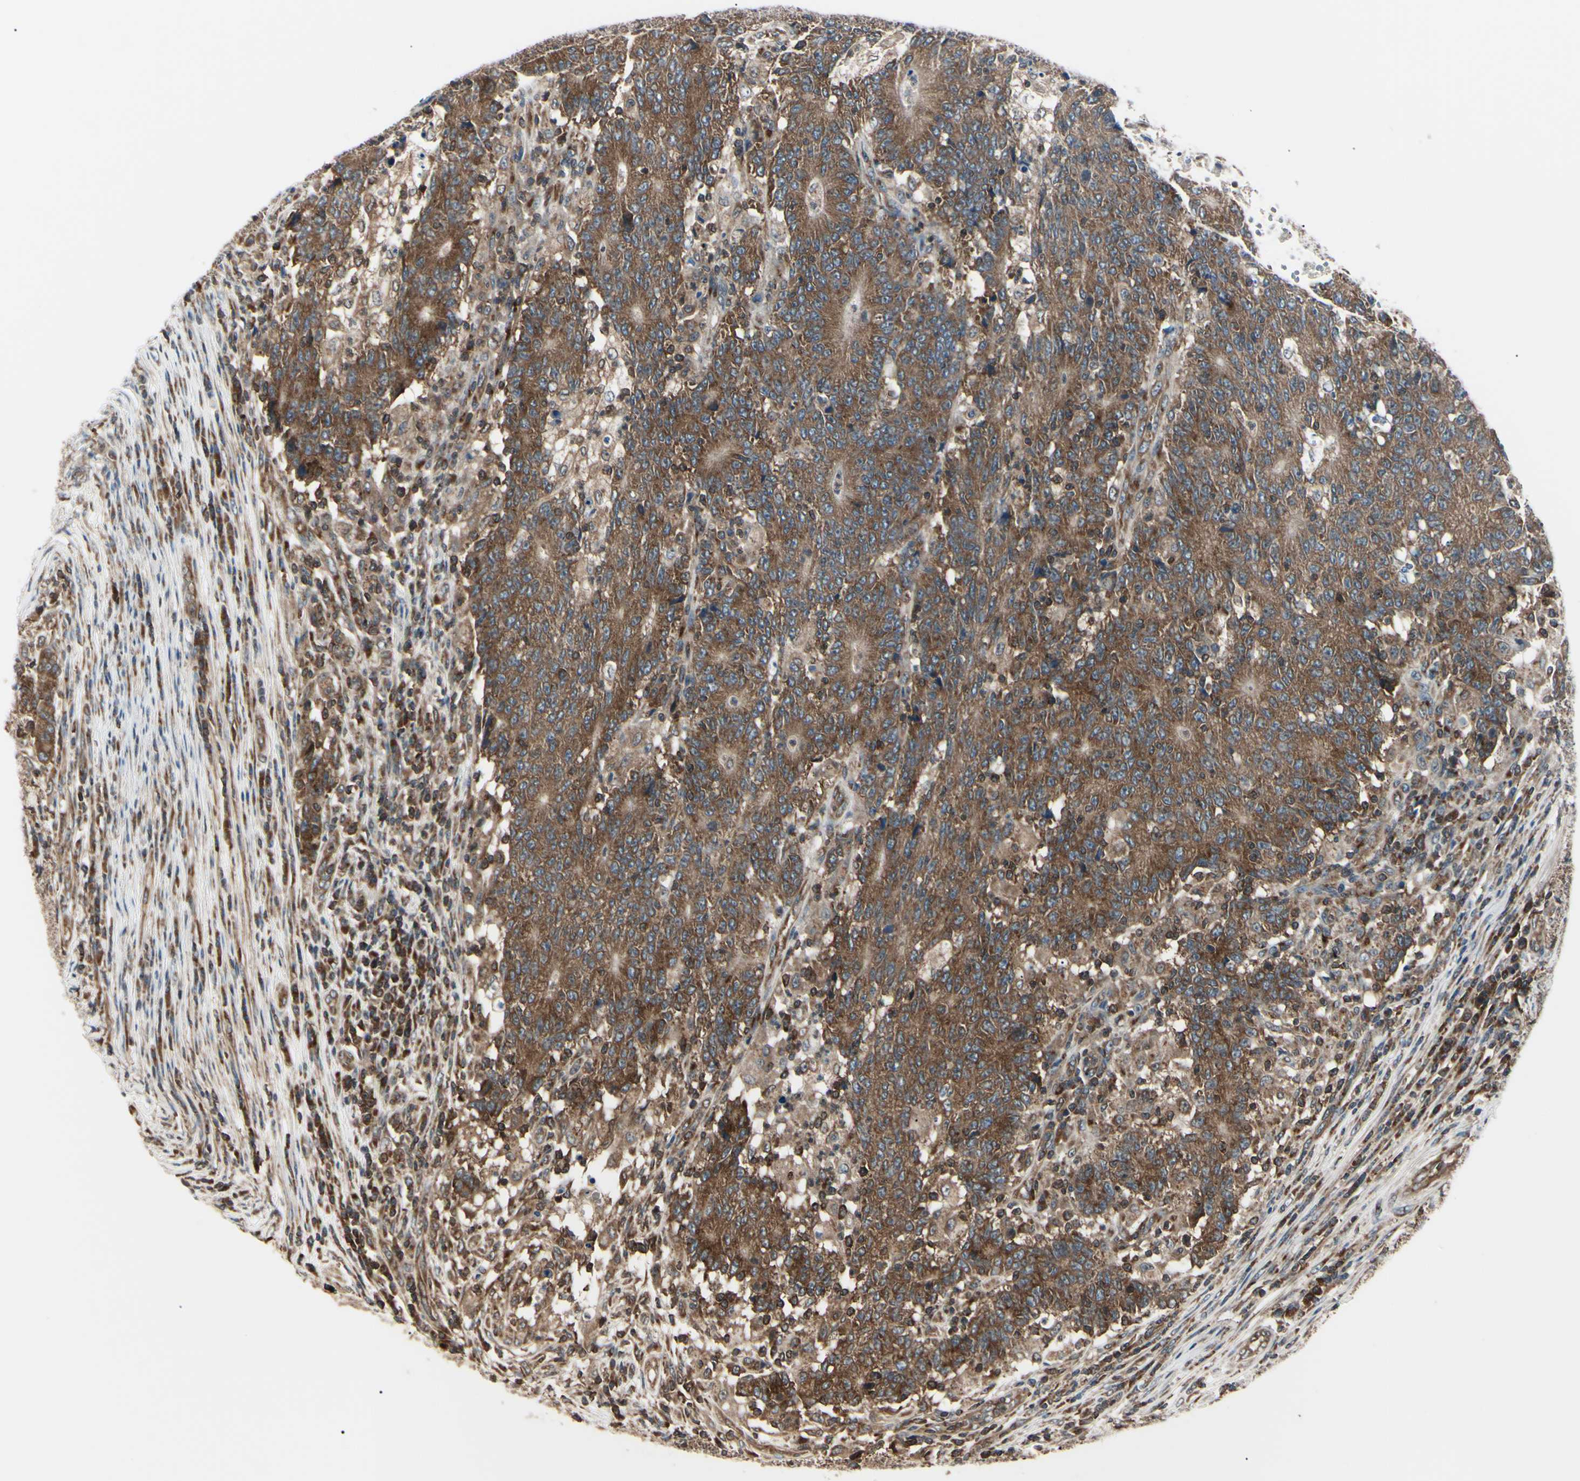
{"staining": {"intensity": "strong", "quantity": ">75%", "location": "cytoplasmic/membranous"}, "tissue": "colorectal cancer", "cell_type": "Tumor cells", "image_type": "cancer", "snomed": [{"axis": "morphology", "description": "Normal tissue, NOS"}, {"axis": "morphology", "description": "Adenocarcinoma, NOS"}, {"axis": "topography", "description": "Colon"}], "caption": "Colorectal cancer stained with a protein marker shows strong staining in tumor cells.", "gene": "MAPRE1", "patient": {"sex": "female", "age": 75}}